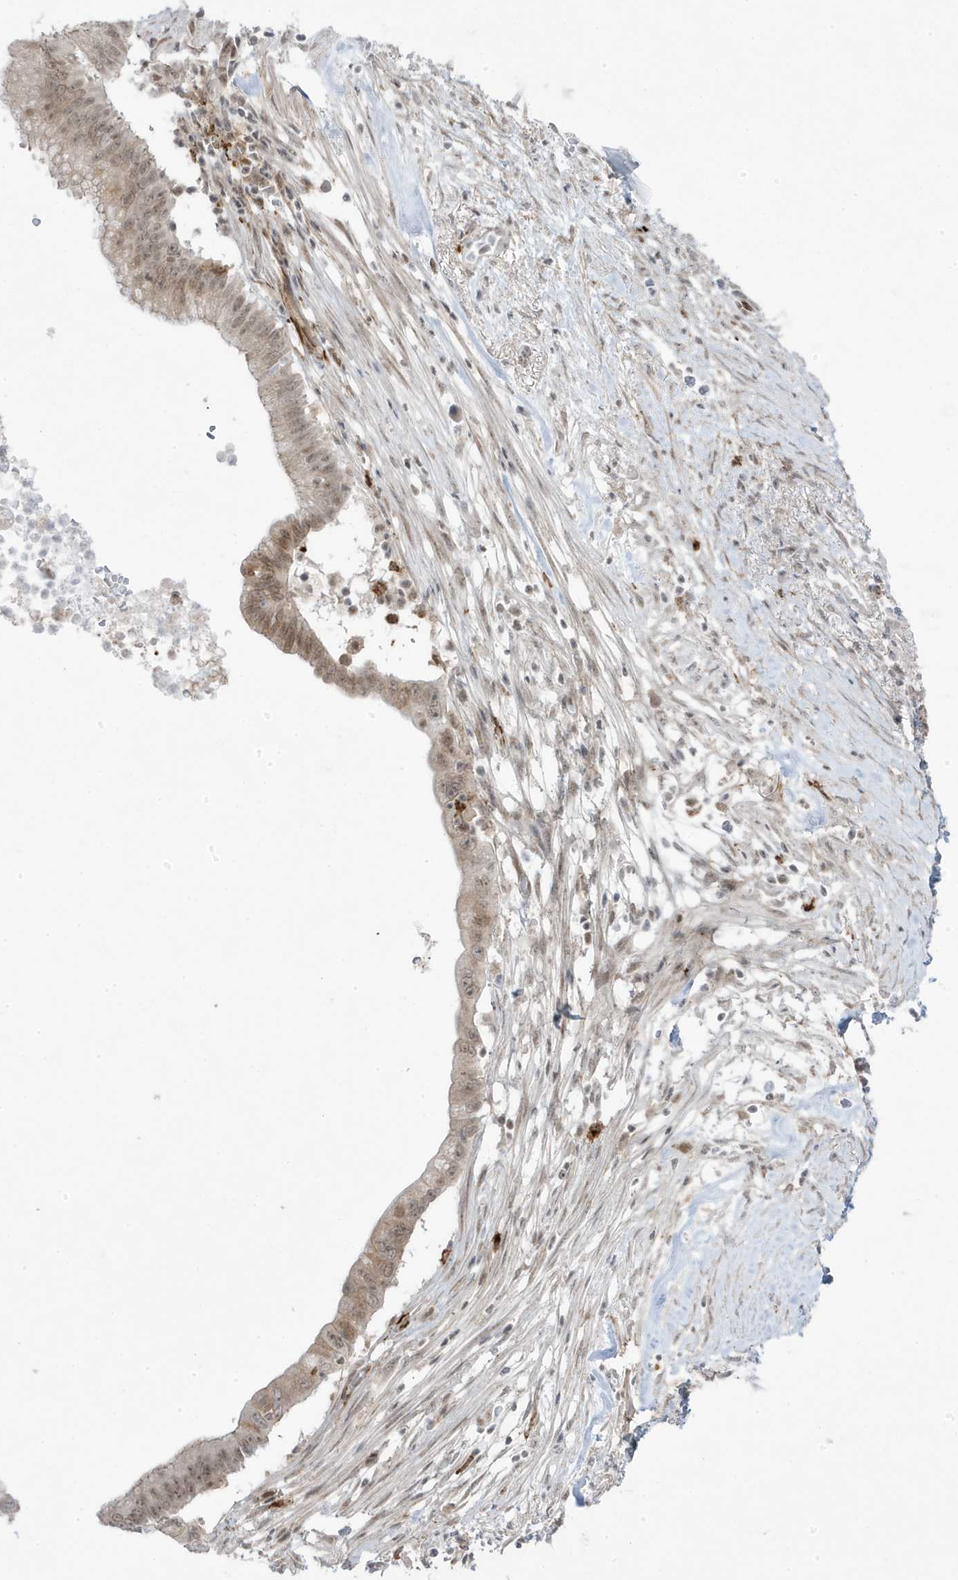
{"staining": {"intensity": "moderate", "quantity": ">75%", "location": "nuclear"}, "tissue": "pancreatic cancer", "cell_type": "Tumor cells", "image_type": "cancer", "snomed": [{"axis": "morphology", "description": "Adenocarcinoma, NOS"}, {"axis": "topography", "description": "Pancreas"}], "caption": "Brown immunohistochemical staining in adenocarcinoma (pancreatic) exhibits moderate nuclear expression in approximately >75% of tumor cells. The staining was performed using DAB to visualize the protein expression in brown, while the nuclei were stained in blue with hematoxylin (Magnification: 20x).", "gene": "ADAMTSL3", "patient": {"sex": "male", "age": 68}}